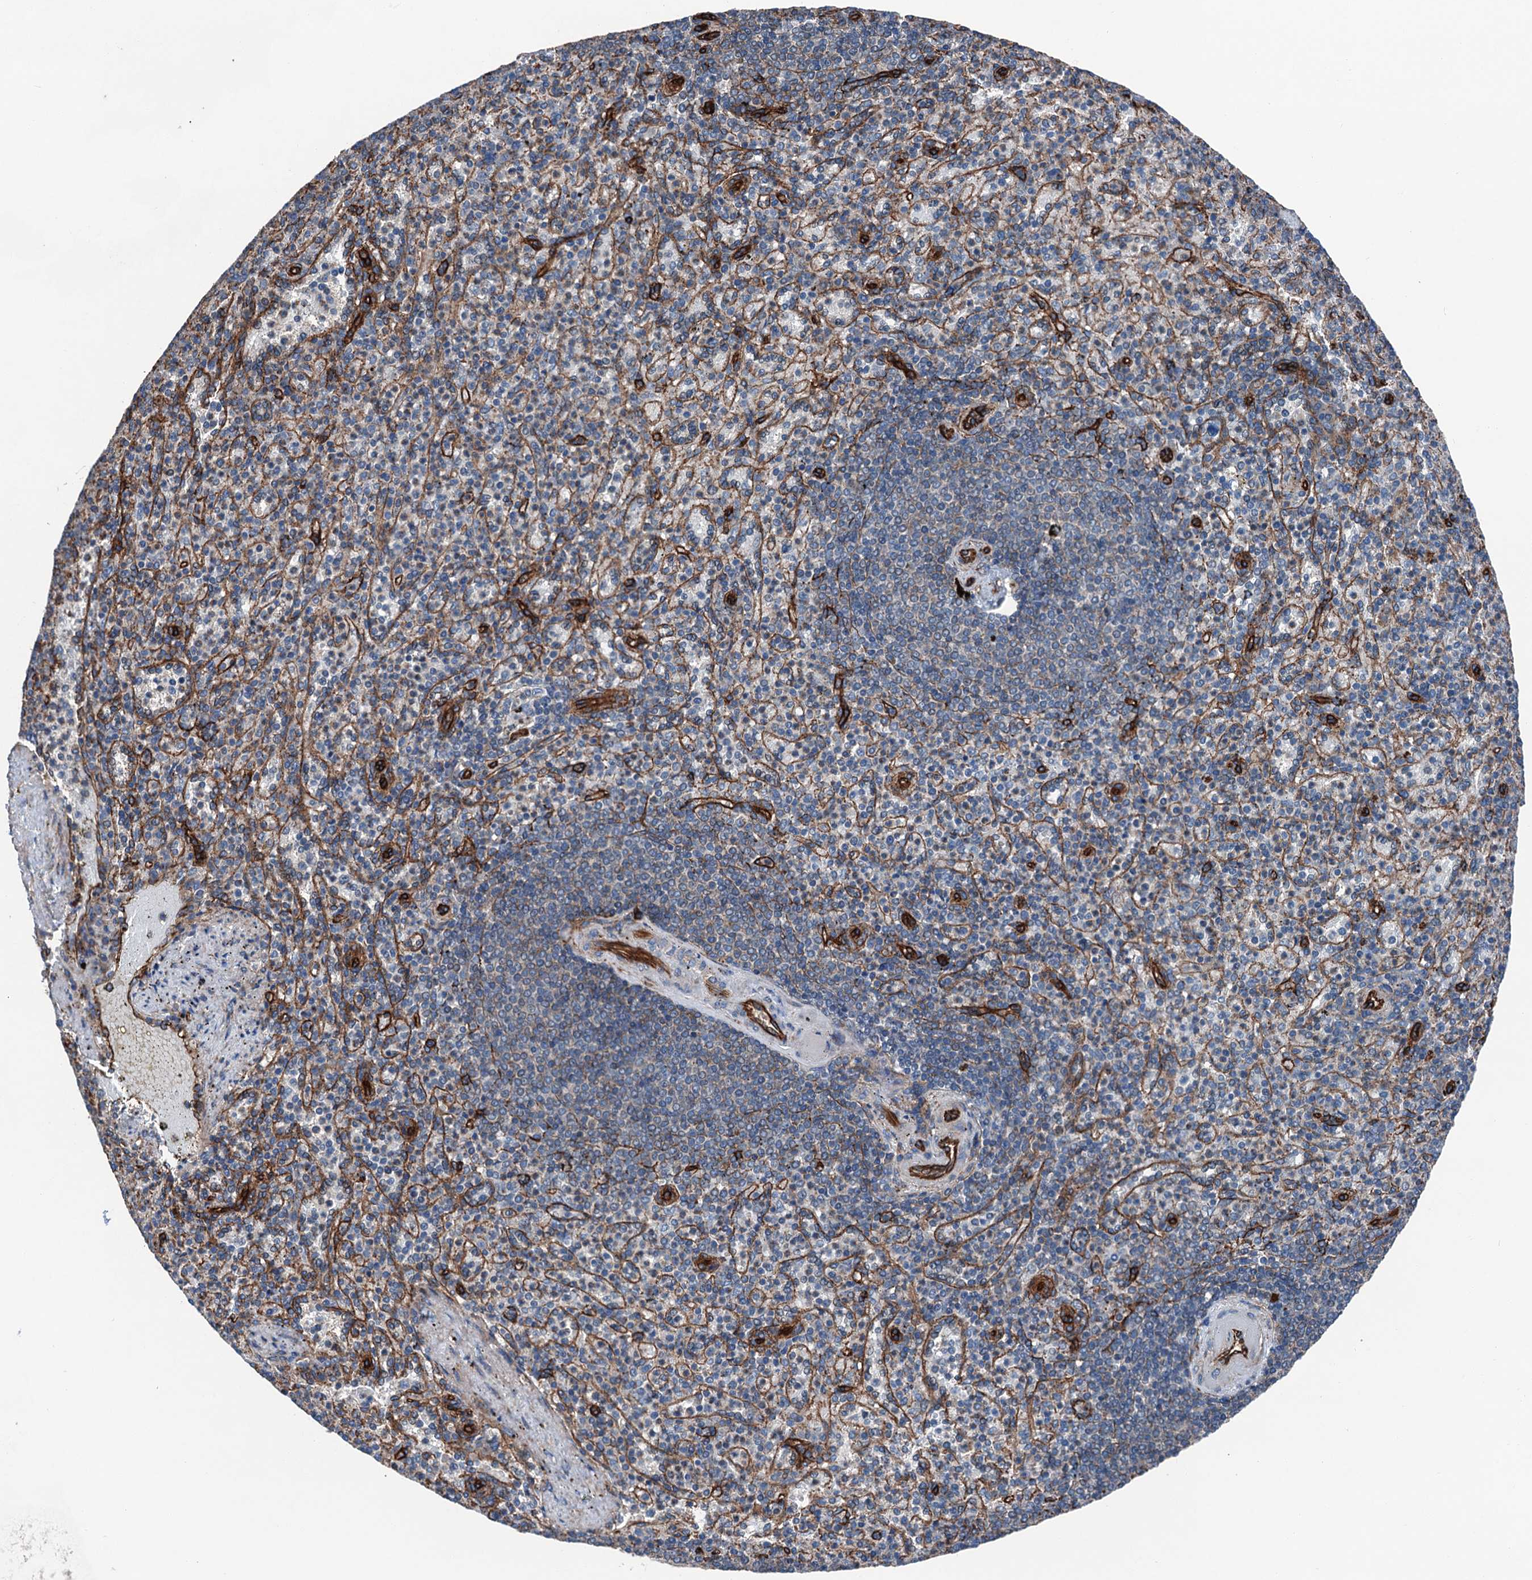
{"staining": {"intensity": "moderate", "quantity": "<25%", "location": "cytoplasmic/membranous"}, "tissue": "spleen", "cell_type": "Cells in red pulp", "image_type": "normal", "snomed": [{"axis": "morphology", "description": "Normal tissue, NOS"}, {"axis": "topography", "description": "Spleen"}], "caption": "Immunohistochemical staining of normal human spleen reveals moderate cytoplasmic/membranous protein expression in approximately <25% of cells in red pulp.", "gene": "NMRAL1", "patient": {"sex": "female", "age": 74}}